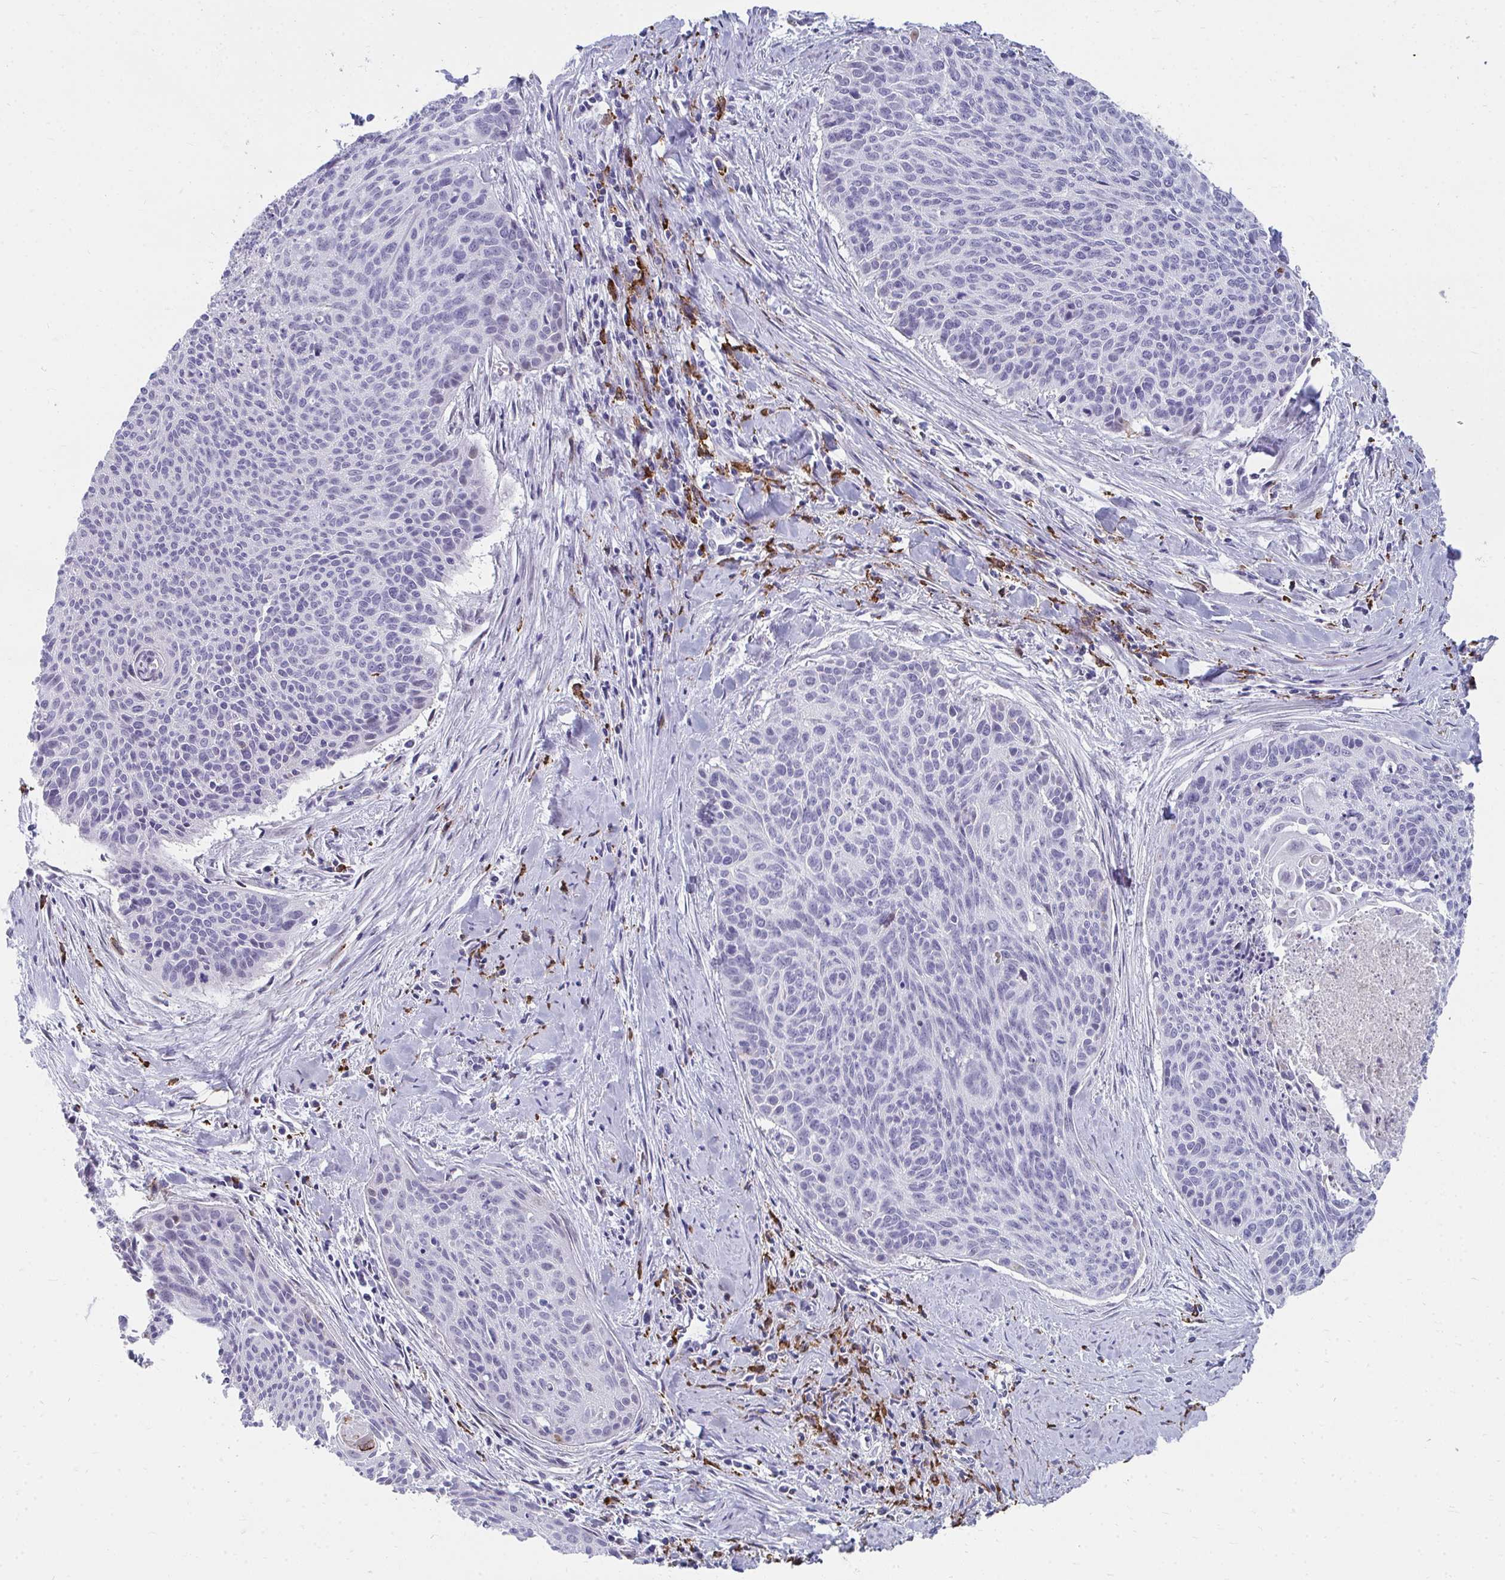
{"staining": {"intensity": "negative", "quantity": "none", "location": "none"}, "tissue": "cervical cancer", "cell_type": "Tumor cells", "image_type": "cancer", "snomed": [{"axis": "morphology", "description": "Squamous cell carcinoma, NOS"}, {"axis": "topography", "description": "Cervix"}], "caption": "An image of cervical squamous cell carcinoma stained for a protein shows no brown staining in tumor cells.", "gene": "CD163", "patient": {"sex": "female", "age": 55}}